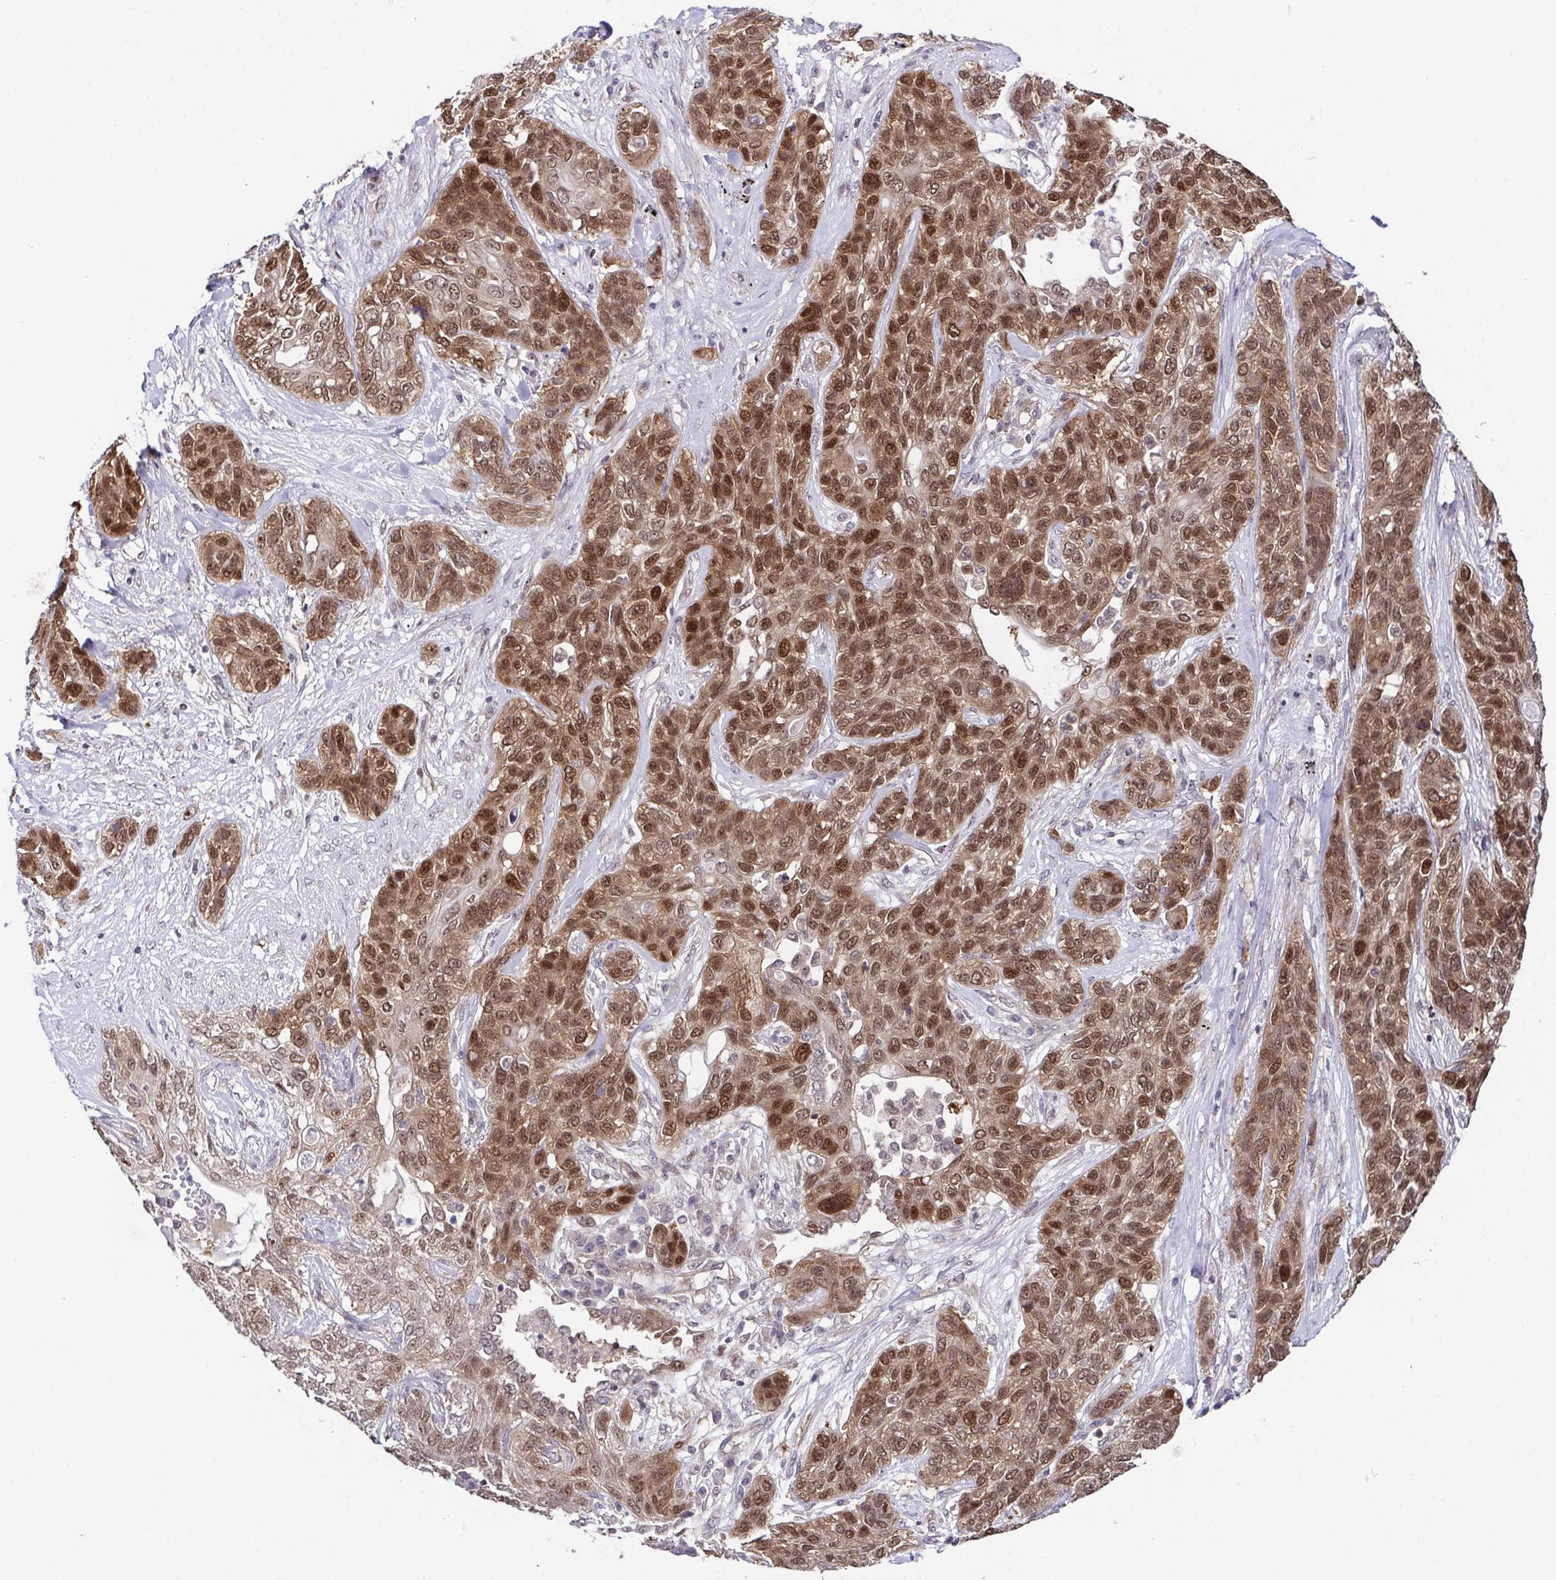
{"staining": {"intensity": "moderate", "quantity": ">75%", "location": "nuclear"}, "tissue": "lung cancer", "cell_type": "Tumor cells", "image_type": "cancer", "snomed": [{"axis": "morphology", "description": "Squamous cell carcinoma, NOS"}, {"axis": "topography", "description": "Lung"}], "caption": "Protein expression analysis of squamous cell carcinoma (lung) reveals moderate nuclear positivity in approximately >75% of tumor cells. (DAB (3,3'-diaminobenzidine) IHC, brown staining for protein, blue staining for nuclei).", "gene": "DNAJB1", "patient": {"sex": "female", "age": 70}}